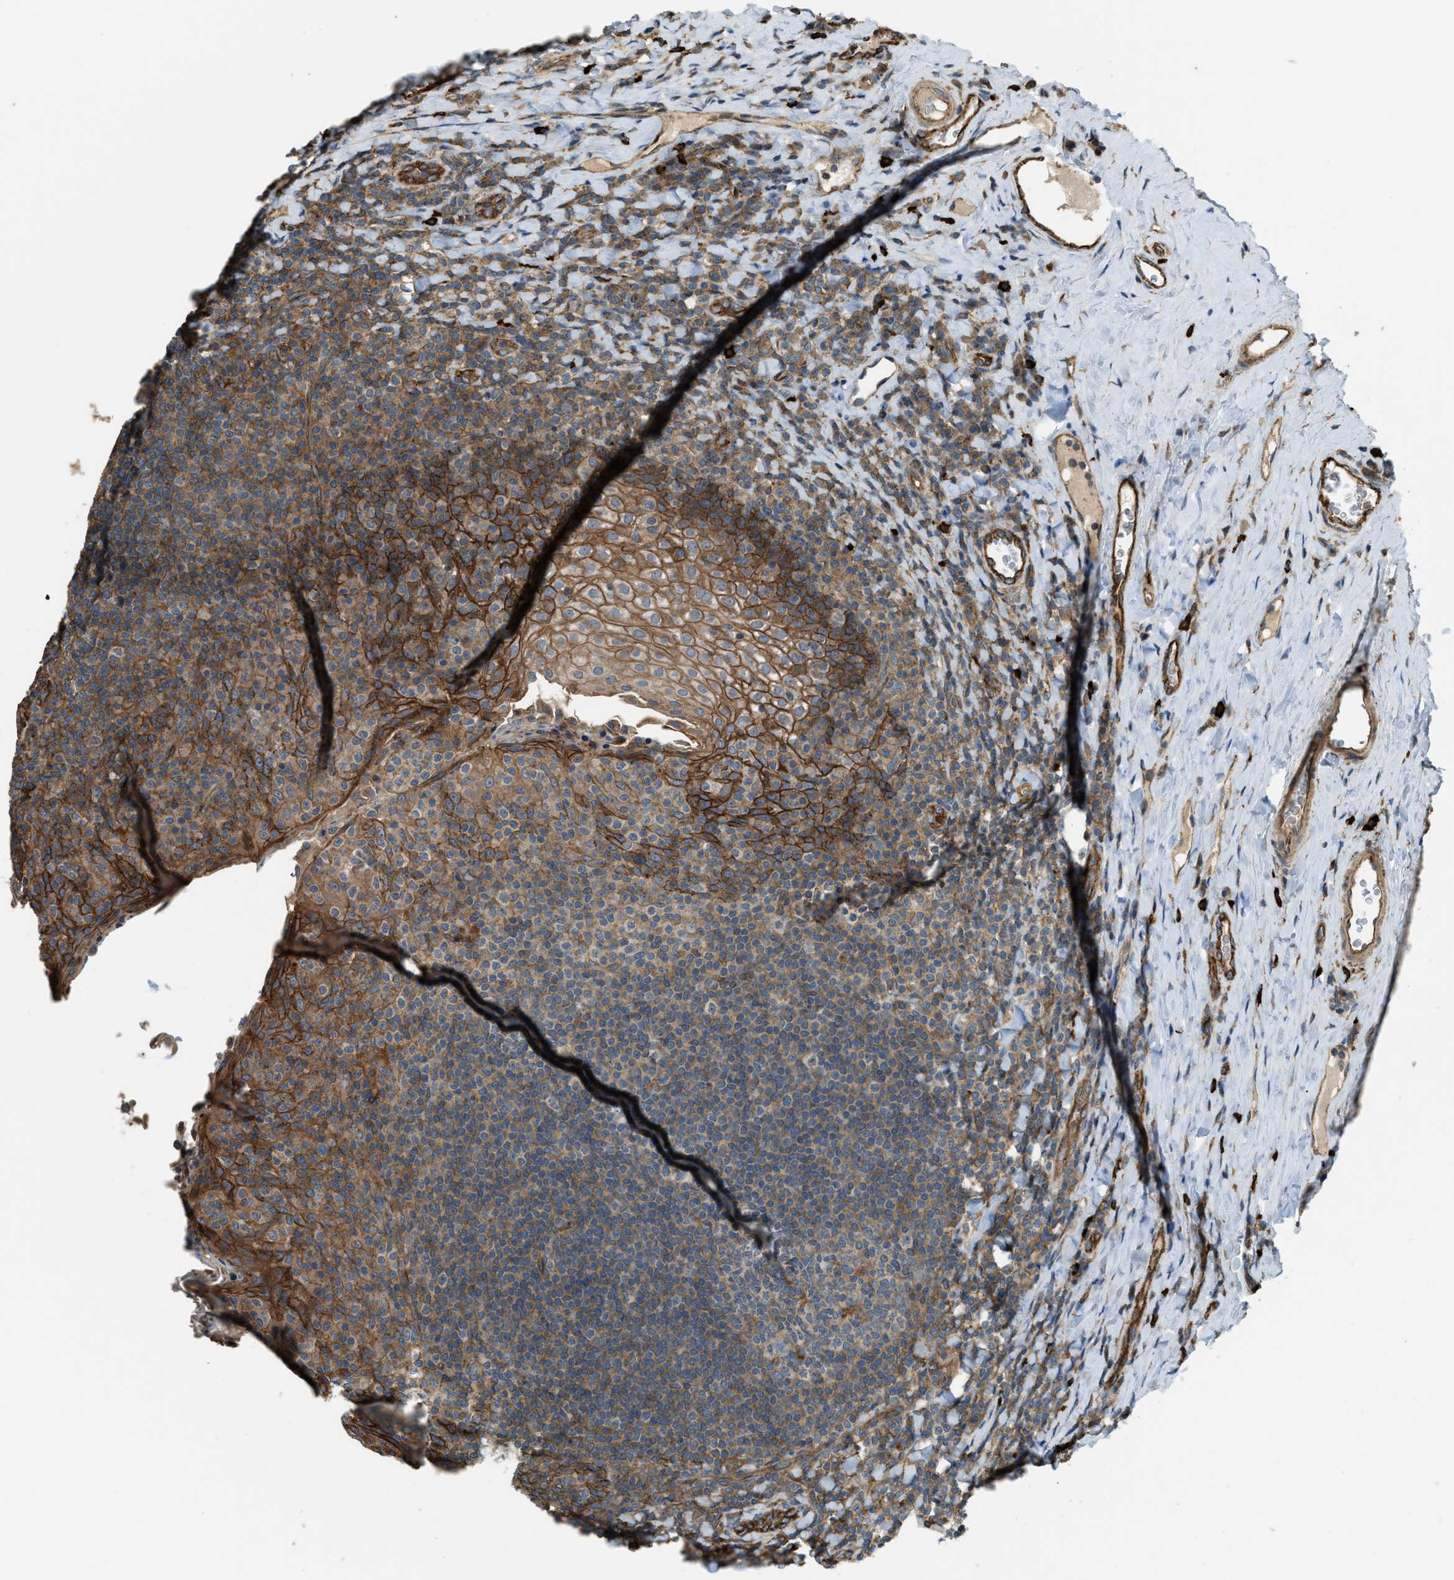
{"staining": {"intensity": "moderate", "quantity": "25%-75%", "location": "cytoplasmic/membranous"}, "tissue": "tonsil", "cell_type": "Germinal center cells", "image_type": "normal", "snomed": [{"axis": "morphology", "description": "Normal tissue, NOS"}, {"axis": "topography", "description": "Tonsil"}], "caption": "Germinal center cells display medium levels of moderate cytoplasmic/membranous expression in approximately 25%-75% of cells in normal tonsil.", "gene": "BAG4", "patient": {"sex": "male", "age": 17}}